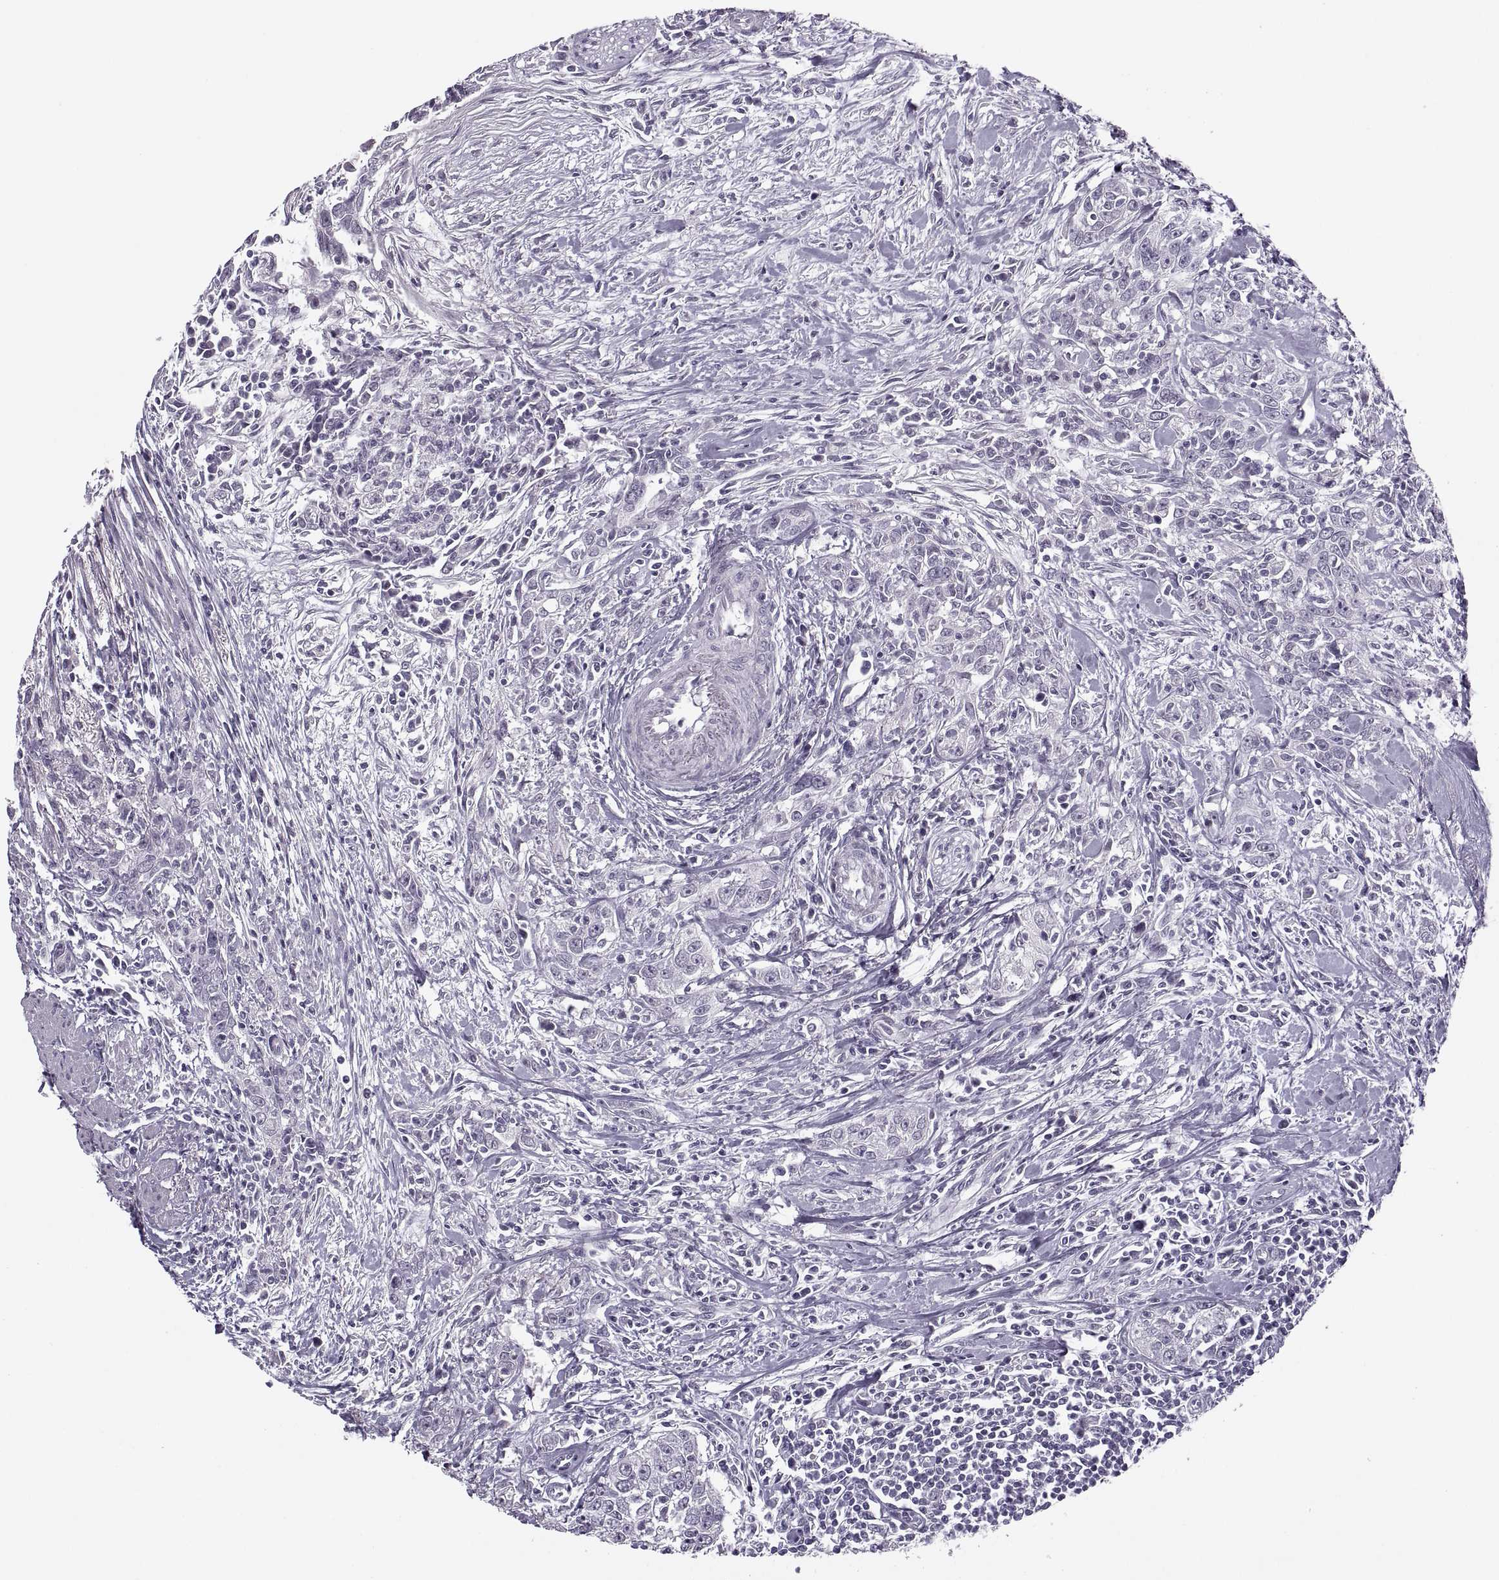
{"staining": {"intensity": "negative", "quantity": "none", "location": "none"}, "tissue": "urothelial cancer", "cell_type": "Tumor cells", "image_type": "cancer", "snomed": [{"axis": "morphology", "description": "Urothelial carcinoma, High grade"}, {"axis": "topography", "description": "Urinary bladder"}], "caption": "Immunohistochemistry micrograph of urothelial cancer stained for a protein (brown), which displays no positivity in tumor cells.", "gene": "PAGE5", "patient": {"sex": "male", "age": 83}}